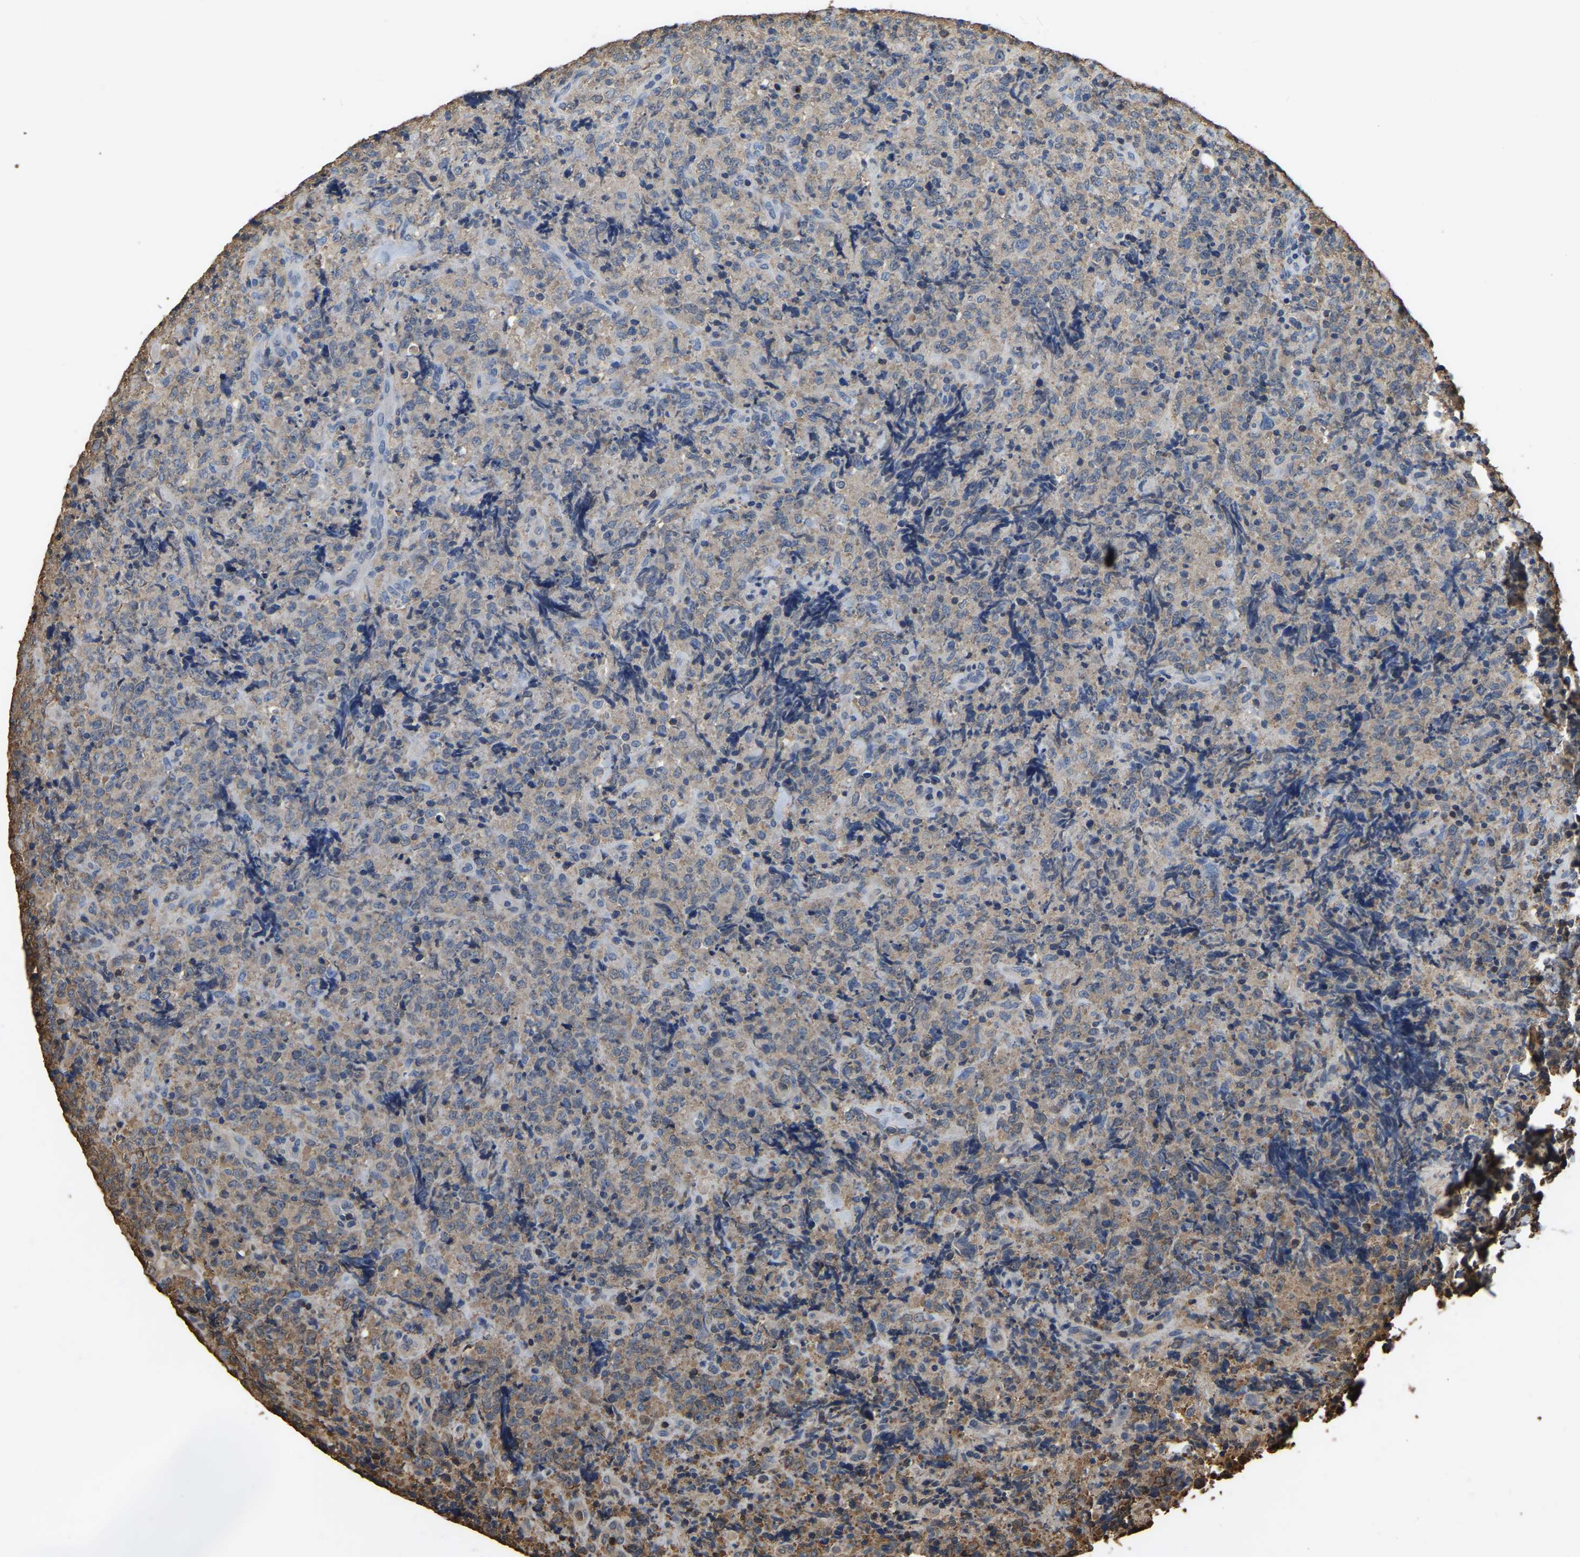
{"staining": {"intensity": "negative", "quantity": "none", "location": "none"}, "tissue": "lymphoma", "cell_type": "Tumor cells", "image_type": "cancer", "snomed": [{"axis": "morphology", "description": "Malignant lymphoma, non-Hodgkin's type, High grade"}, {"axis": "topography", "description": "Tonsil"}], "caption": "This is a image of IHC staining of lymphoma, which shows no expression in tumor cells. Brightfield microscopy of IHC stained with DAB (brown) and hematoxylin (blue), captured at high magnification.", "gene": "LDHB", "patient": {"sex": "female", "age": 36}}